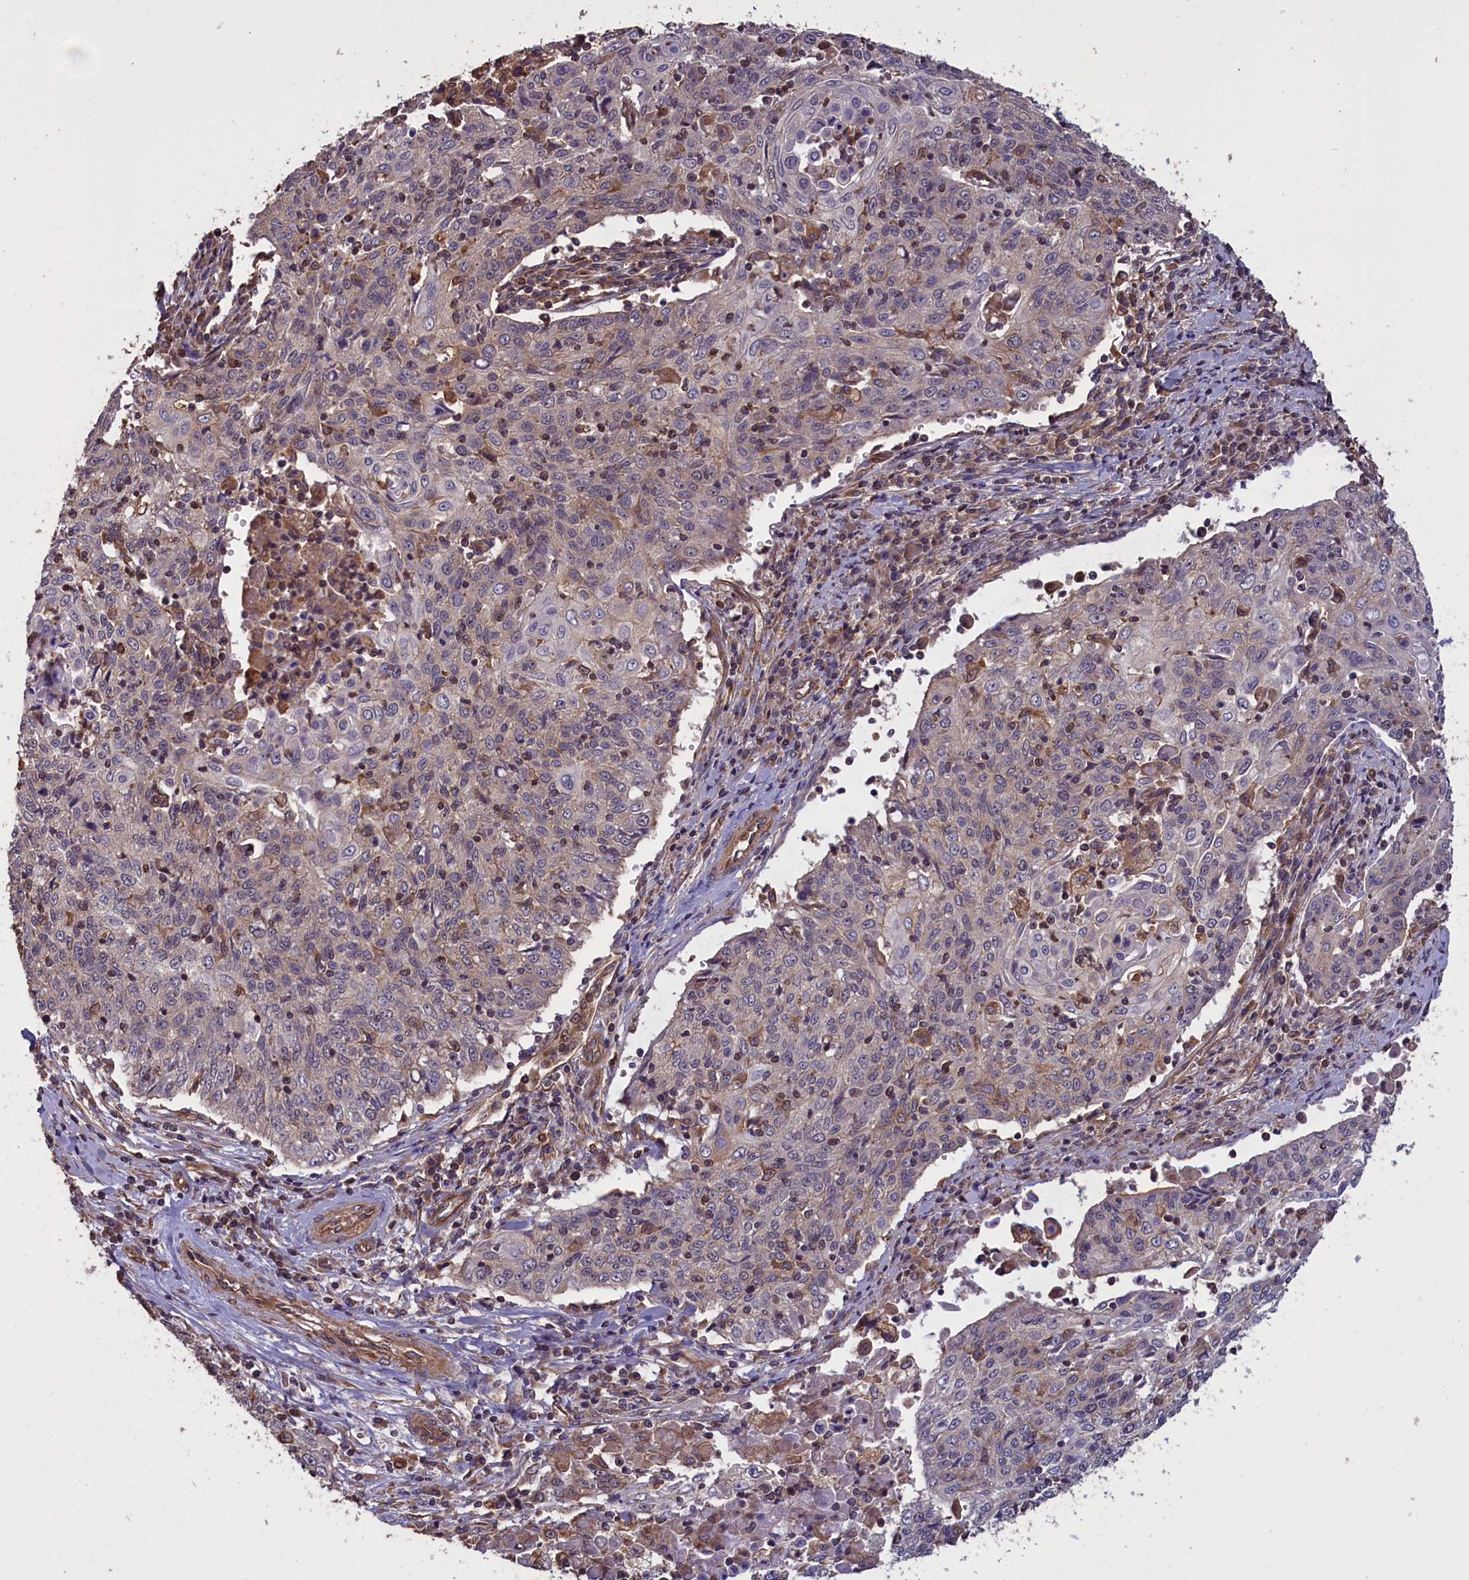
{"staining": {"intensity": "negative", "quantity": "none", "location": "none"}, "tissue": "cervical cancer", "cell_type": "Tumor cells", "image_type": "cancer", "snomed": [{"axis": "morphology", "description": "Squamous cell carcinoma, NOS"}, {"axis": "topography", "description": "Cervix"}], "caption": "The photomicrograph exhibits no significant staining in tumor cells of cervical cancer.", "gene": "DAPK3", "patient": {"sex": "female", "age": 48}}